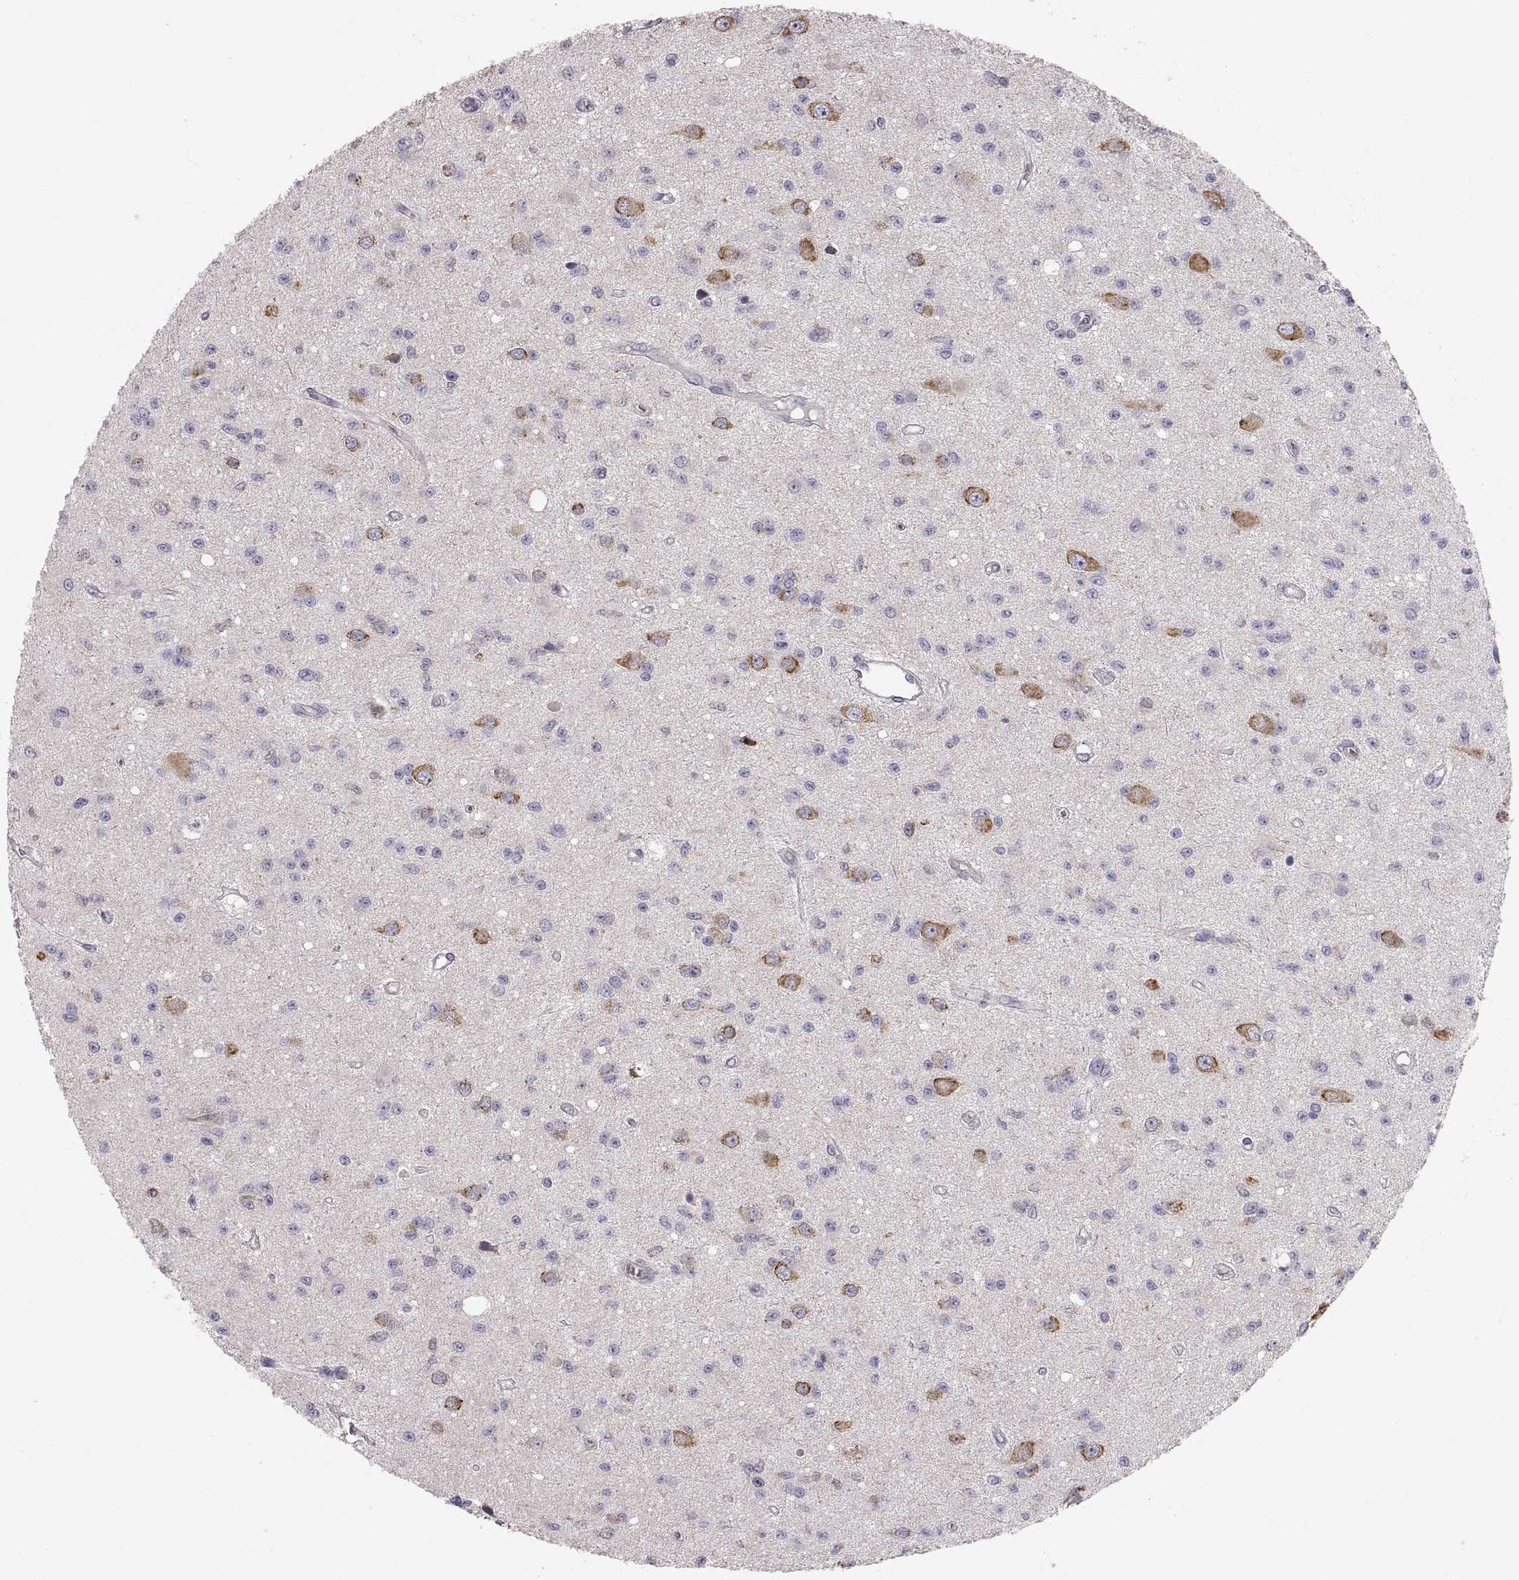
{"staining": {"intensity": "negative", "quantity": "none", "location": "none"}, "tissue": "glioma", "cell_type": "Tumor cells", "image_type": "cancer", "snomed": [{"axis": "morphology", "description": "Glioma, malignant, Low grade"}, {"axis": "topography", "description": "Brain"}], "caption": "The micrograph displays no staining of tumor cells in malignant low-grade glioma. (Brightfield microscopy of DAB immunohistochemistry at high magnification).", "gene": "ERO1A", "patient": {"sex": "female", "age": 45}}